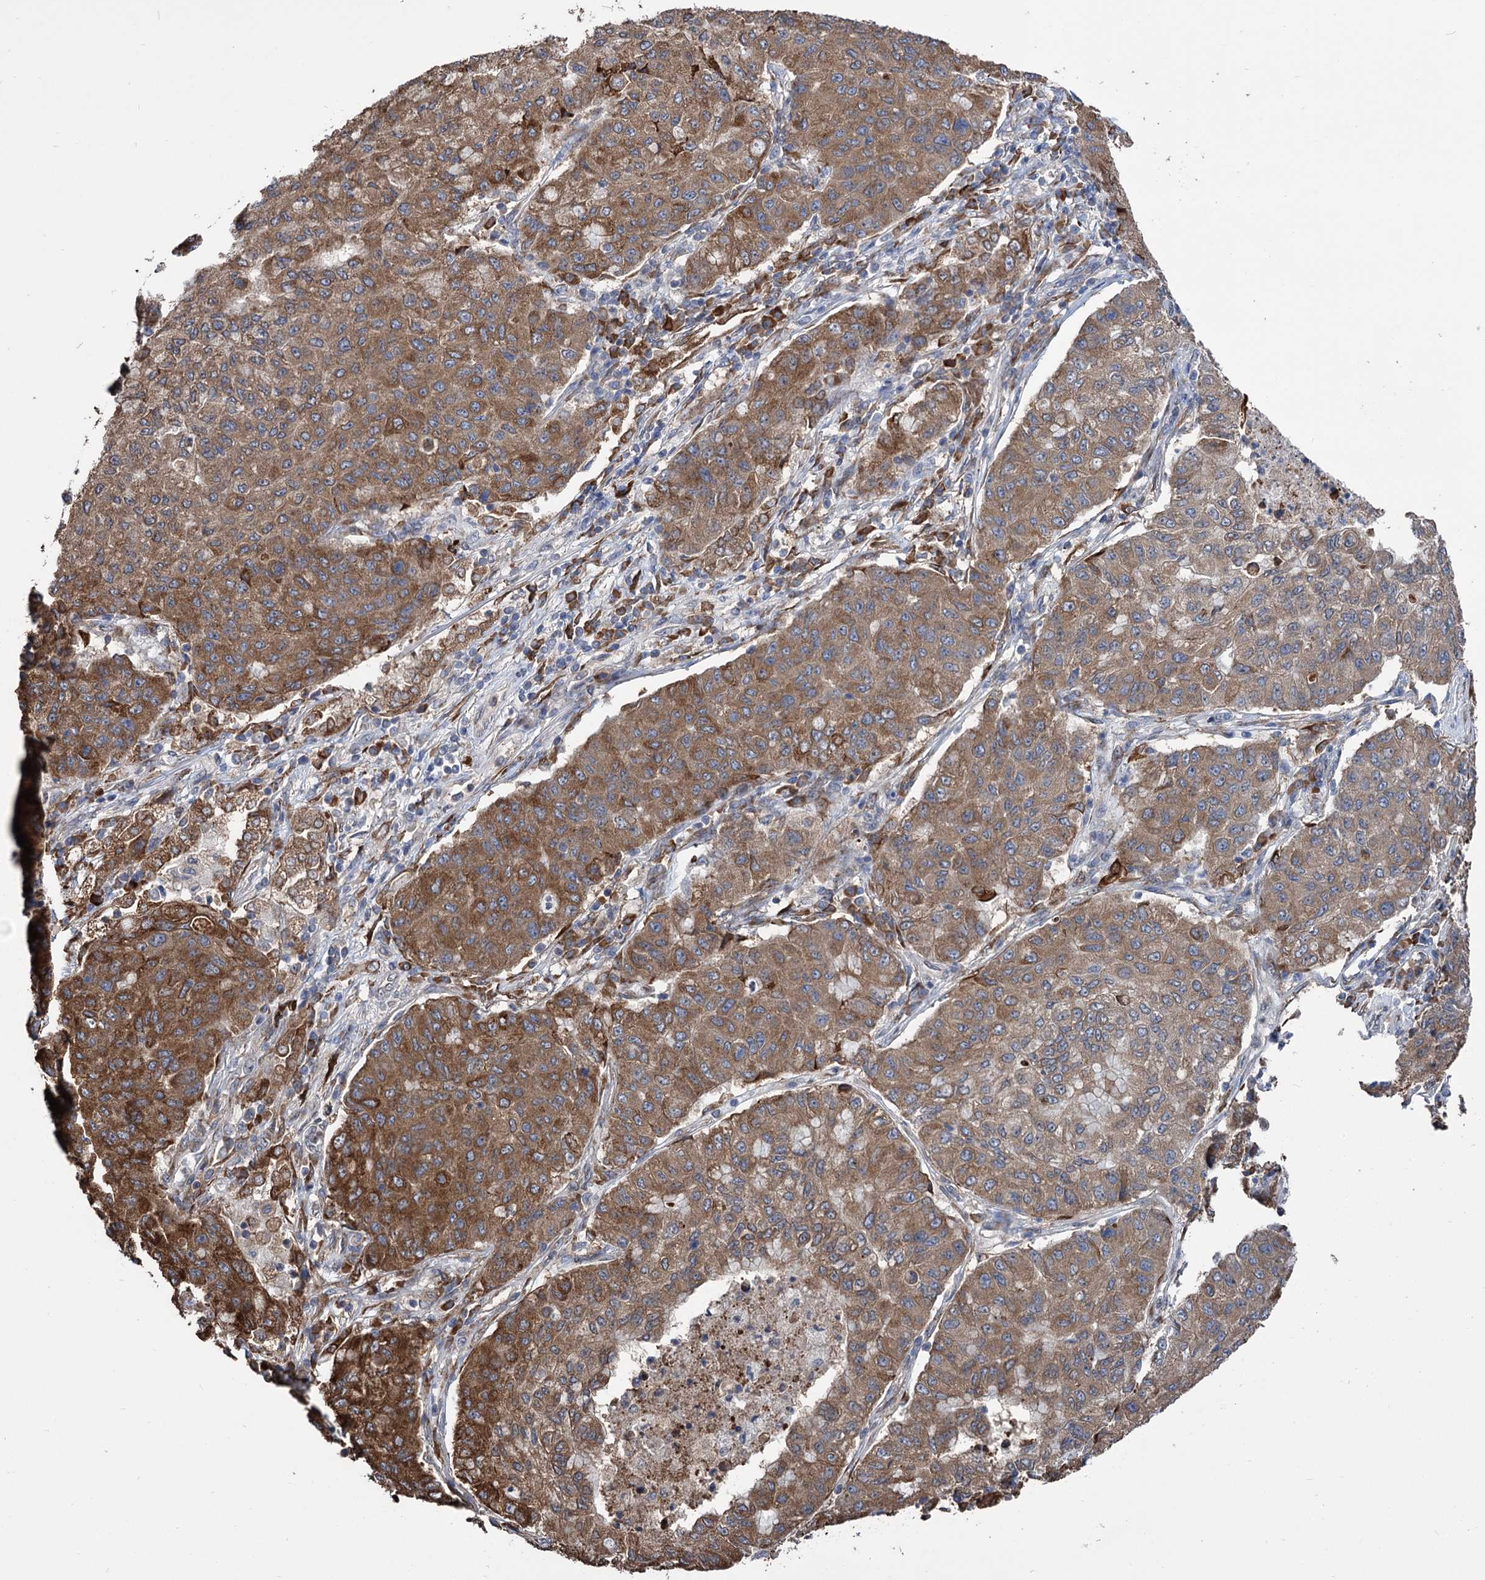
{"staining": {"intensity": "moderate", "quantity": ">75%", "location": "cytoplasmic/membranous"}, "tissue": "lung cancer", "cell_type": "Tumor cells", "image_type": "cancer", "snomed": [{"axis": "morphology", "description": "Squamous cell carcinoma, NOS"}, {"axis": "topography", "description": "Lung"}], "caption": "The photomicrograph demonstrates immunohistochemical staining of squamous cell carcinoma (lung). There is moderate cytoplasmic/membranous expression is seen in approximately >75% of tumor cells. (Stains: DAB in brown, nuclei in blue, Microscopy: brightfield microscopy at high magnification).", "gene": "CDAN1", "patient": {"sex": "male", "age": 74}}